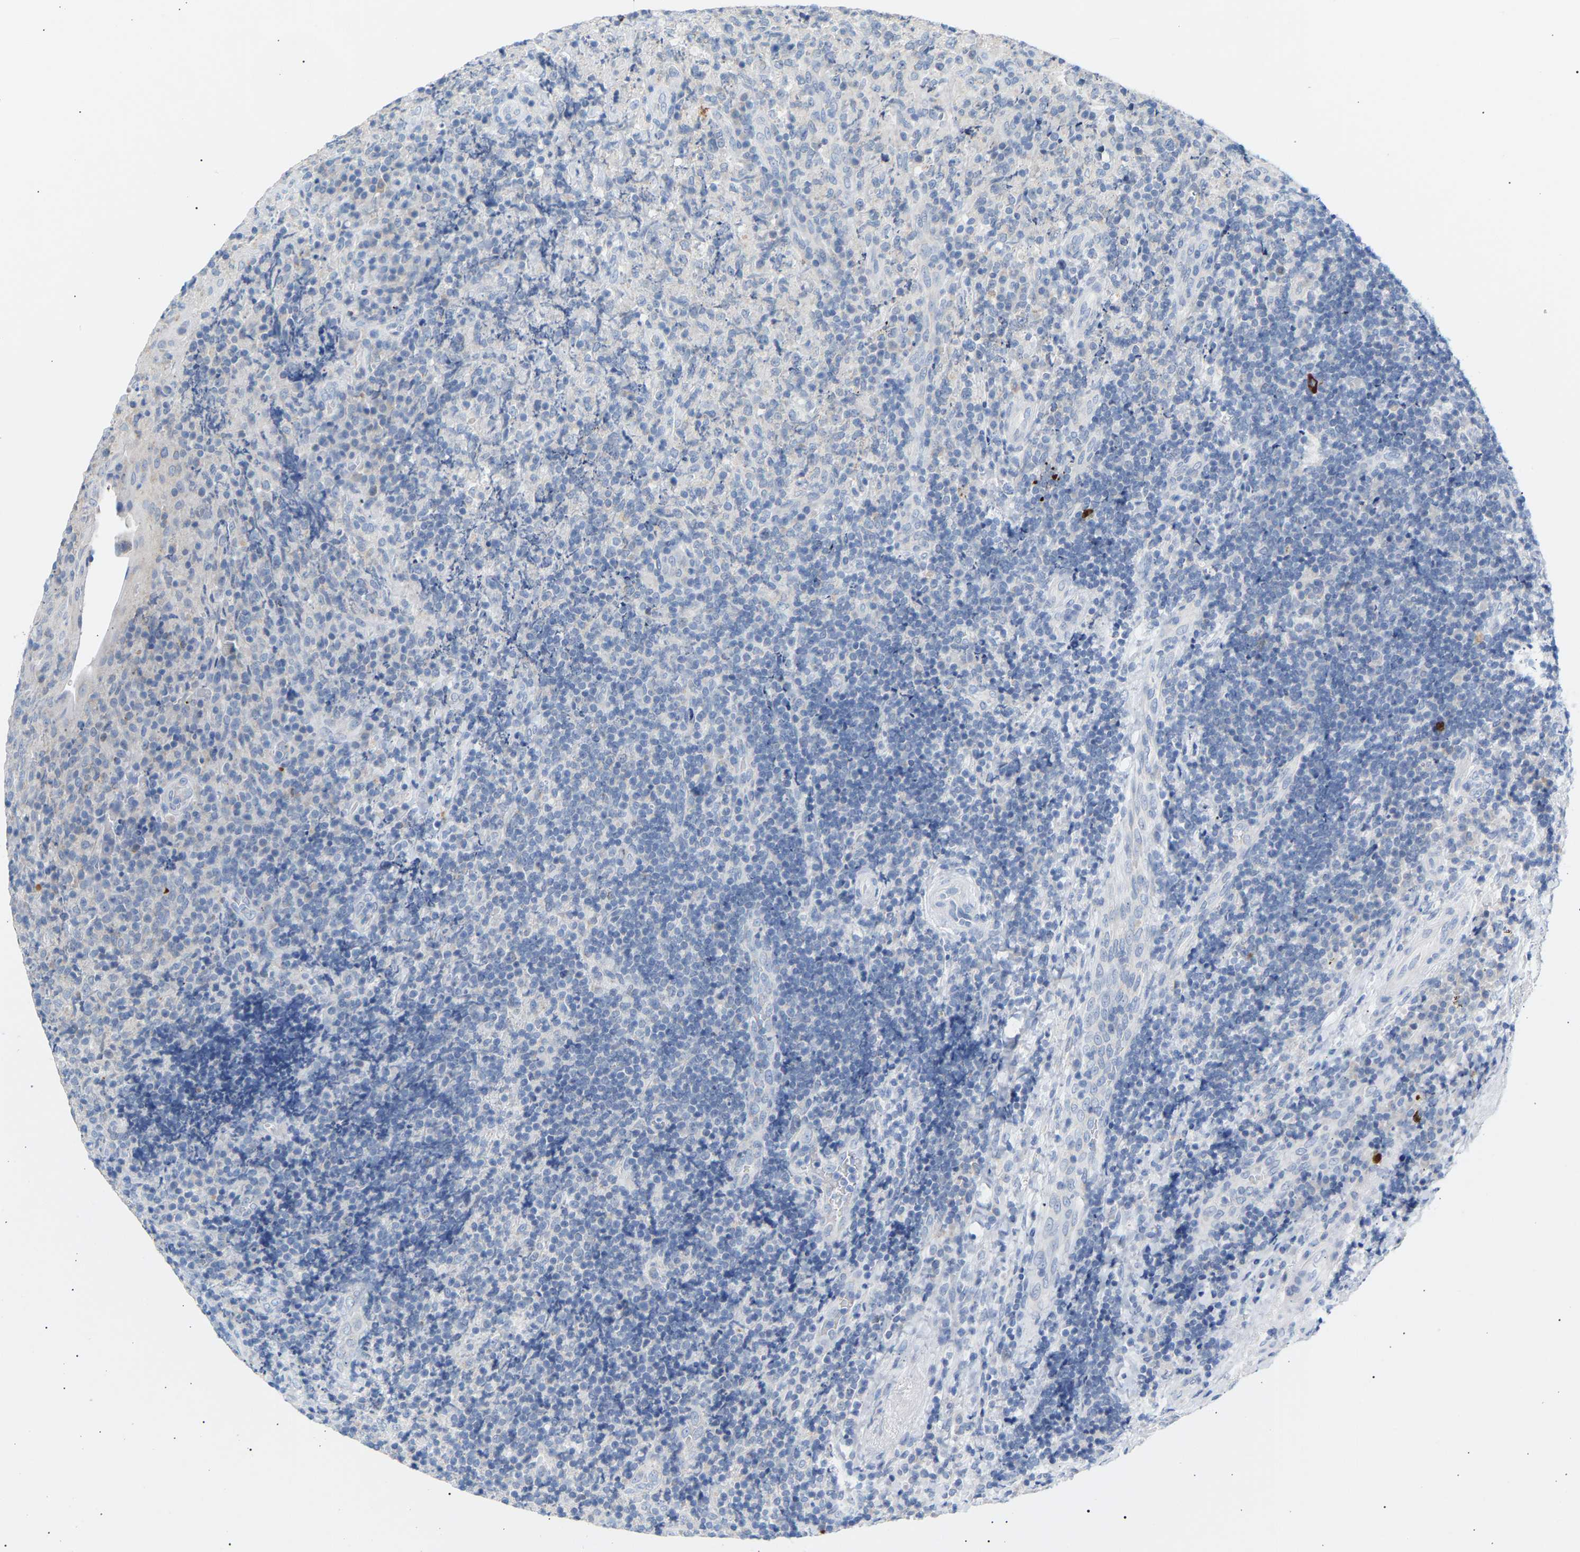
{"staining": {"intensity": "negative", "quantity": "none", "location": "none"}, "tissue": "lymphoma", "cell_type": "Tumor cells", "image_type": "cancer", "snomed": [{"axis": "morphology", "description": "Malignant lymphoma, non-Hodgkin's type, High grade"}, {"axis": "topography", "description": "Tonsil"}], "caption": "A micrograph of high-grade malignant lymphoma, non-Hodgkin's type stained for a protein reveals no brown staining in tumor cells.", "gene": "PEX1", "patient": {"sex": "female", "age": 36}}